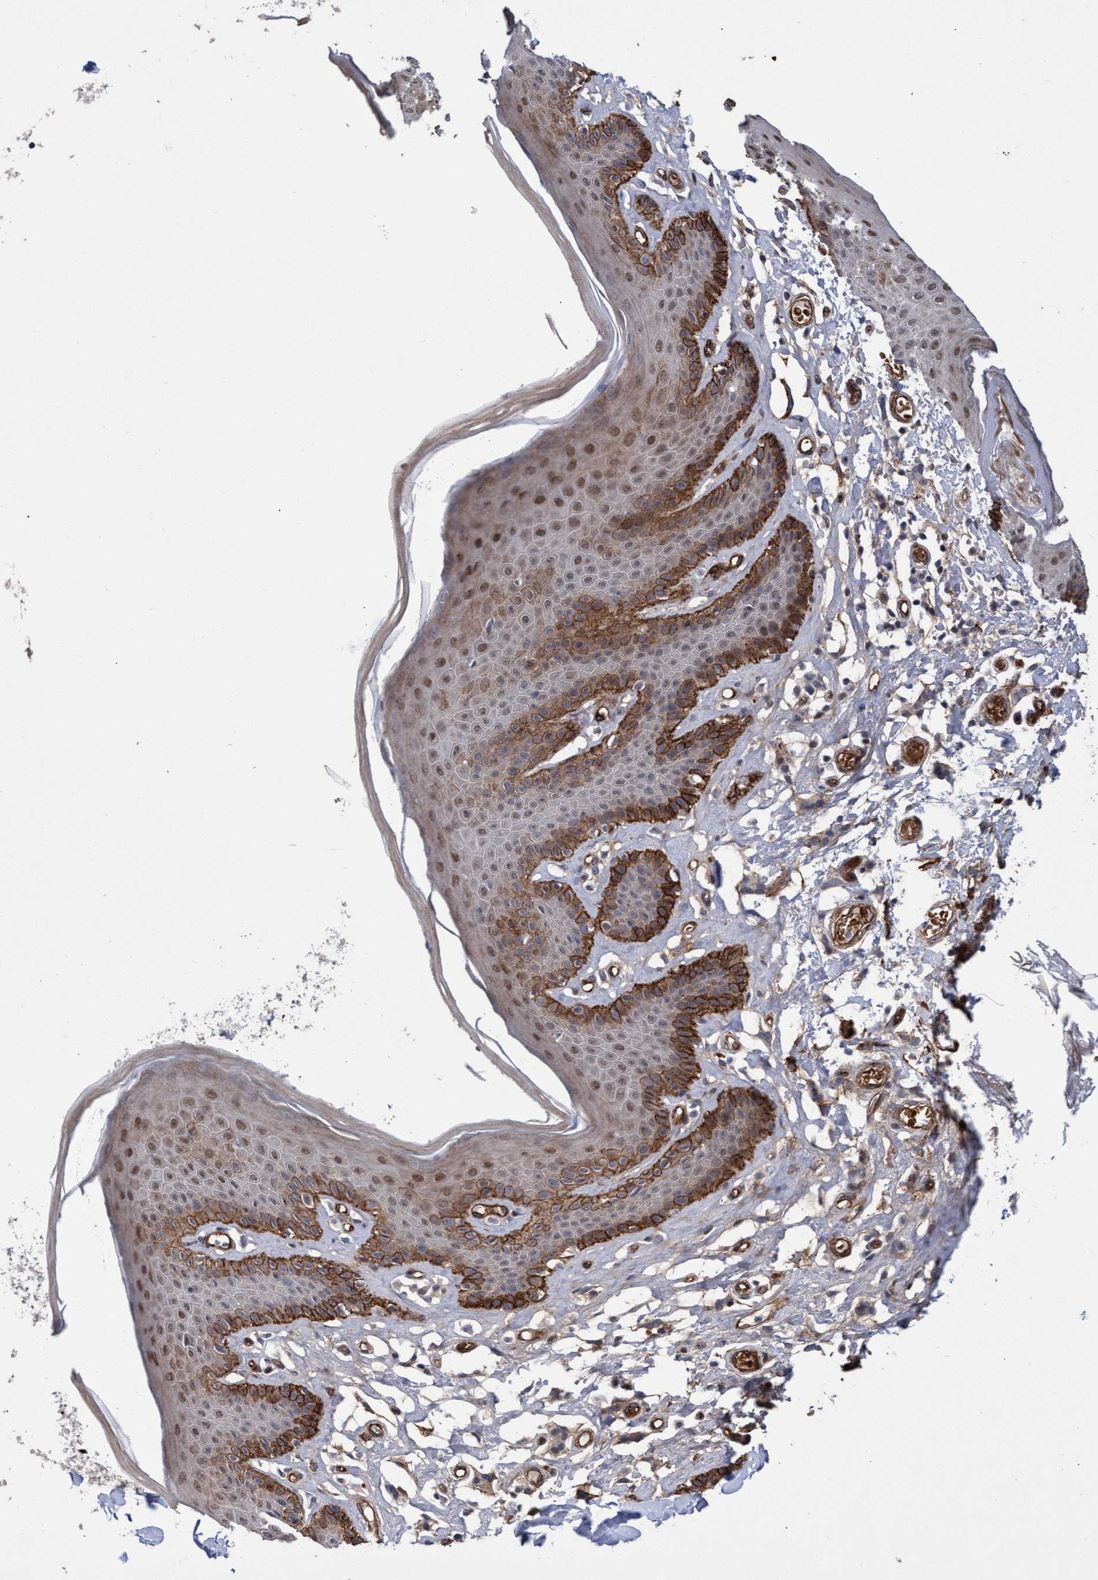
{"staining": {"intensity": "strong", "quantity": "25%-75%", "location": "cytoplasmic/membranous,nuclear"}, "tissue": "skin", "cell_type": "Epidermal cells", "image_type": "normal", "snomed": [{"axis": "morphology", "description": "Normal tissue, NOS"}, {"axis": "topography", "description": "Vulva"}], "caption": "Protein positivity by immunohistochemistry (IHC) displays strong cytoplasmic/membranous,nuclear positivity in about 25%-75% of epidermal cells in normal skin.", "gene": "ZNF750", "patient": {"sex": "female", "age": 73}}